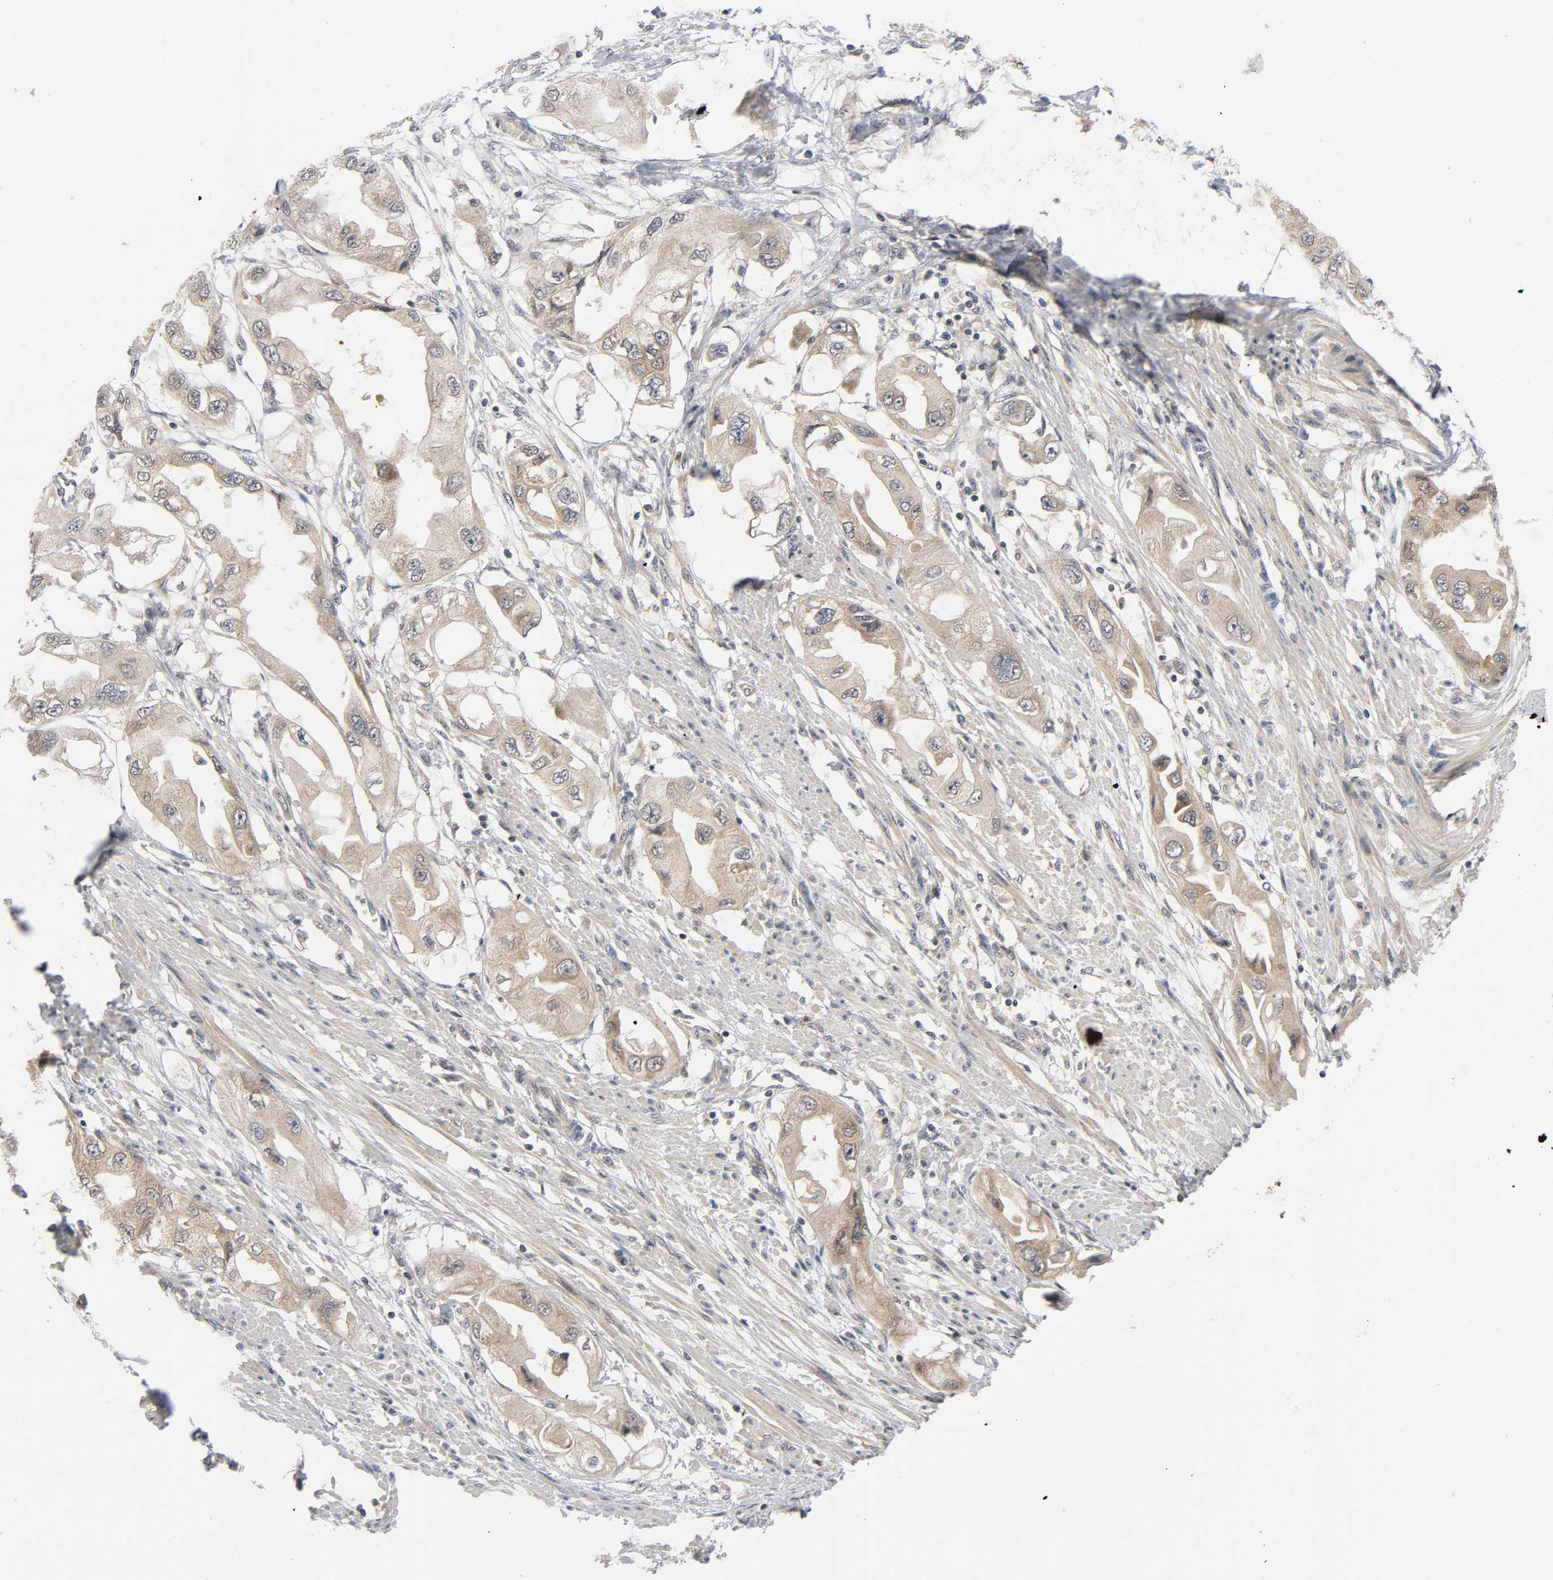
{"staining": {"intensity": "moderate", "quantity": ">75%", "location": "cytoplasmic/membranous"}, "tissue": "endometrial cancer", "cell_type": "Tumor cells", "image_type": "cancer", "snomed": [{"axis": "morphology", "description": "Adenocarcinoma, NOS"}, {"axis": "topography", "description": "Endometrium"}], "caption": "Endometrial cancer (adenocarcinoma) tissue displays moderate cytoplasmic/membranous positivity in about >75% of tumor cells, visualized by immunohistochemistry.", "gene": "MAPK8", "patient": {"sex": "female", "age": 67}}